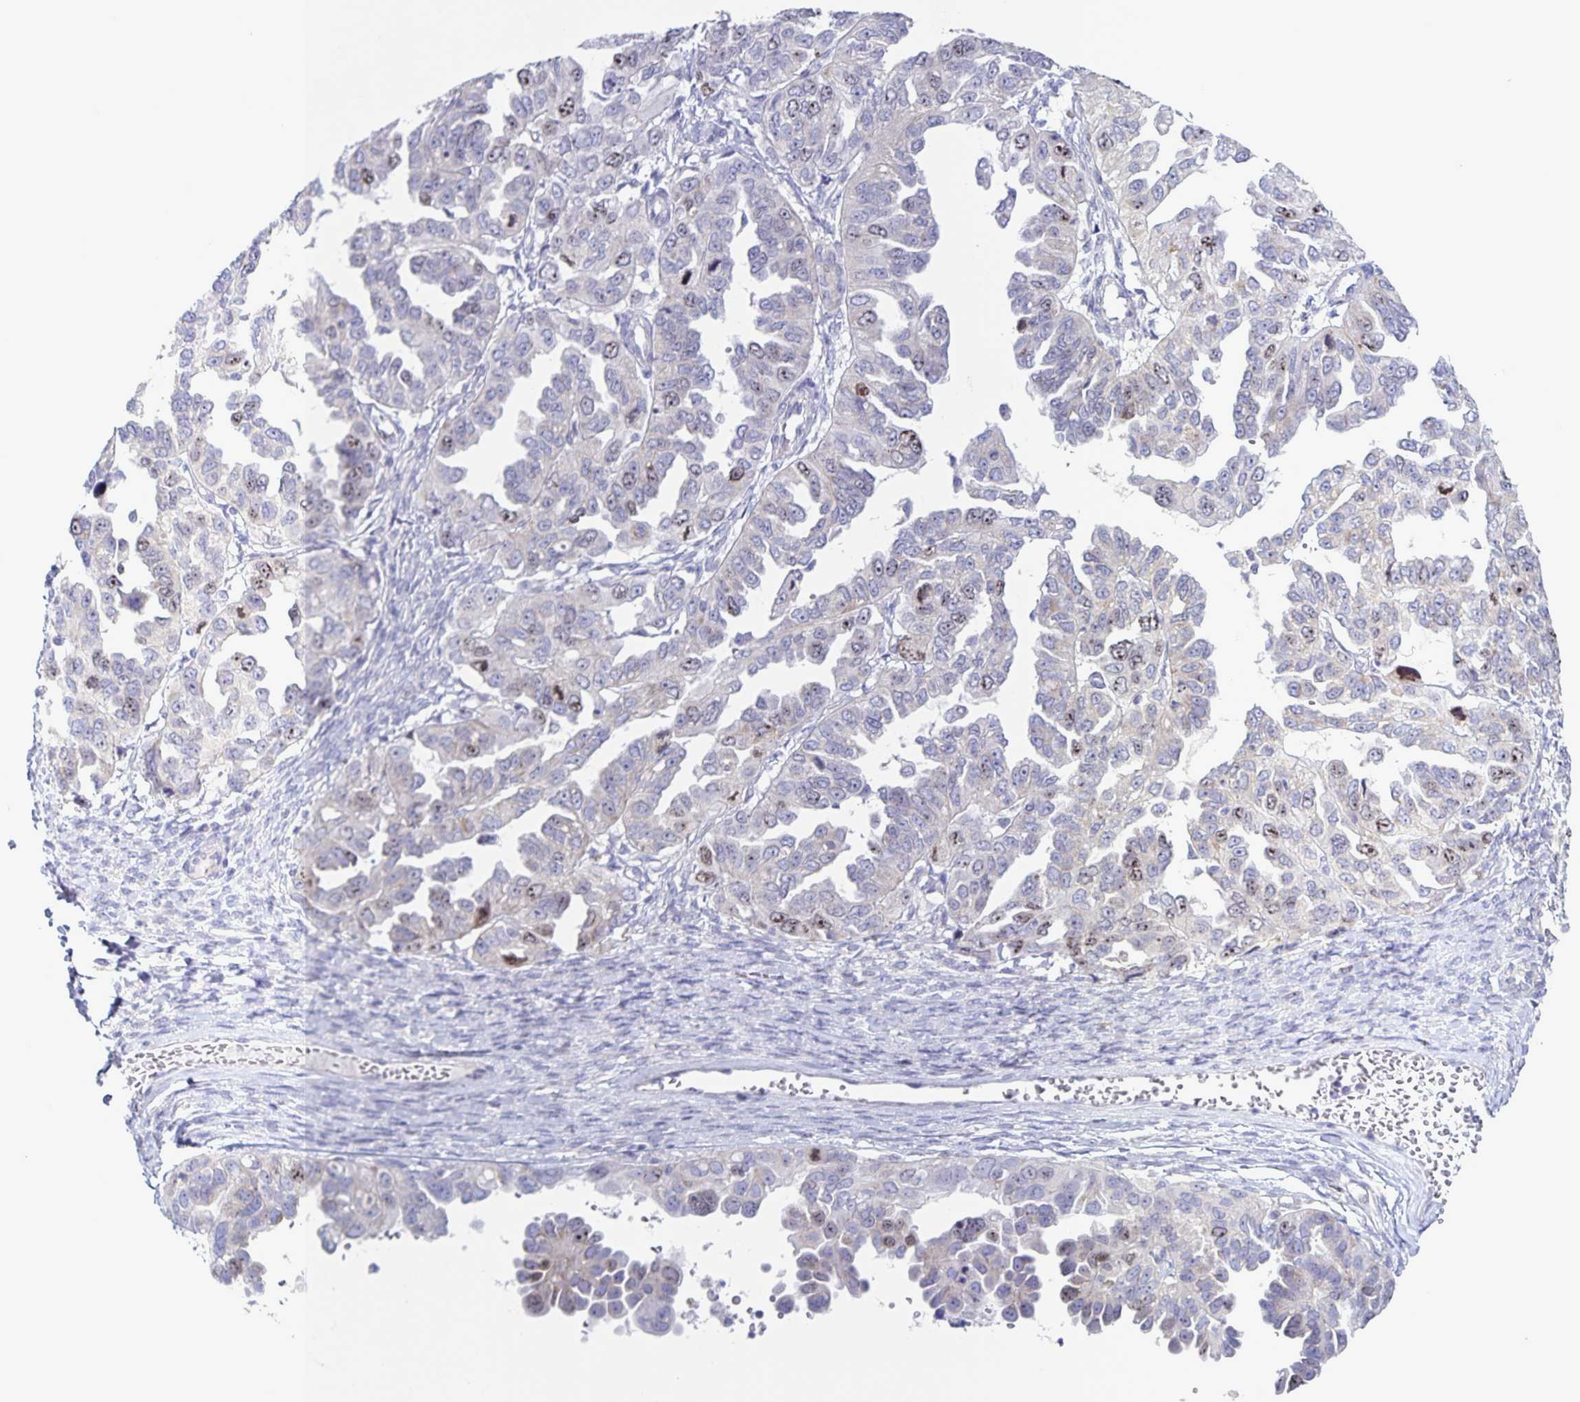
{"staining": {"intensity": "moderate", "quantity": "<25%", "location": "nuclear"}, "tissue": "ovarian cancer", "cell_type": "Tumor cells", "image_type": "cancer", "snomed": [{"axis": "morphology", "description": "Cystadenocarcinoma, serous, NOS"}, {"axis": "topography", "description": "Ovary"}], "caption": "High-magnification brightfield microscopy of ovarian serous cystadenocarcinoma stained with DAB (3,3'-diaminobenzidine) (brown) and counterstained with hematoxylin (blue). tumor cells exhibit moderate nuclear expression is seen in approximately<25% of cells.", "gene": "CENPH", "patient": {"sex": "female", "age": 53}}